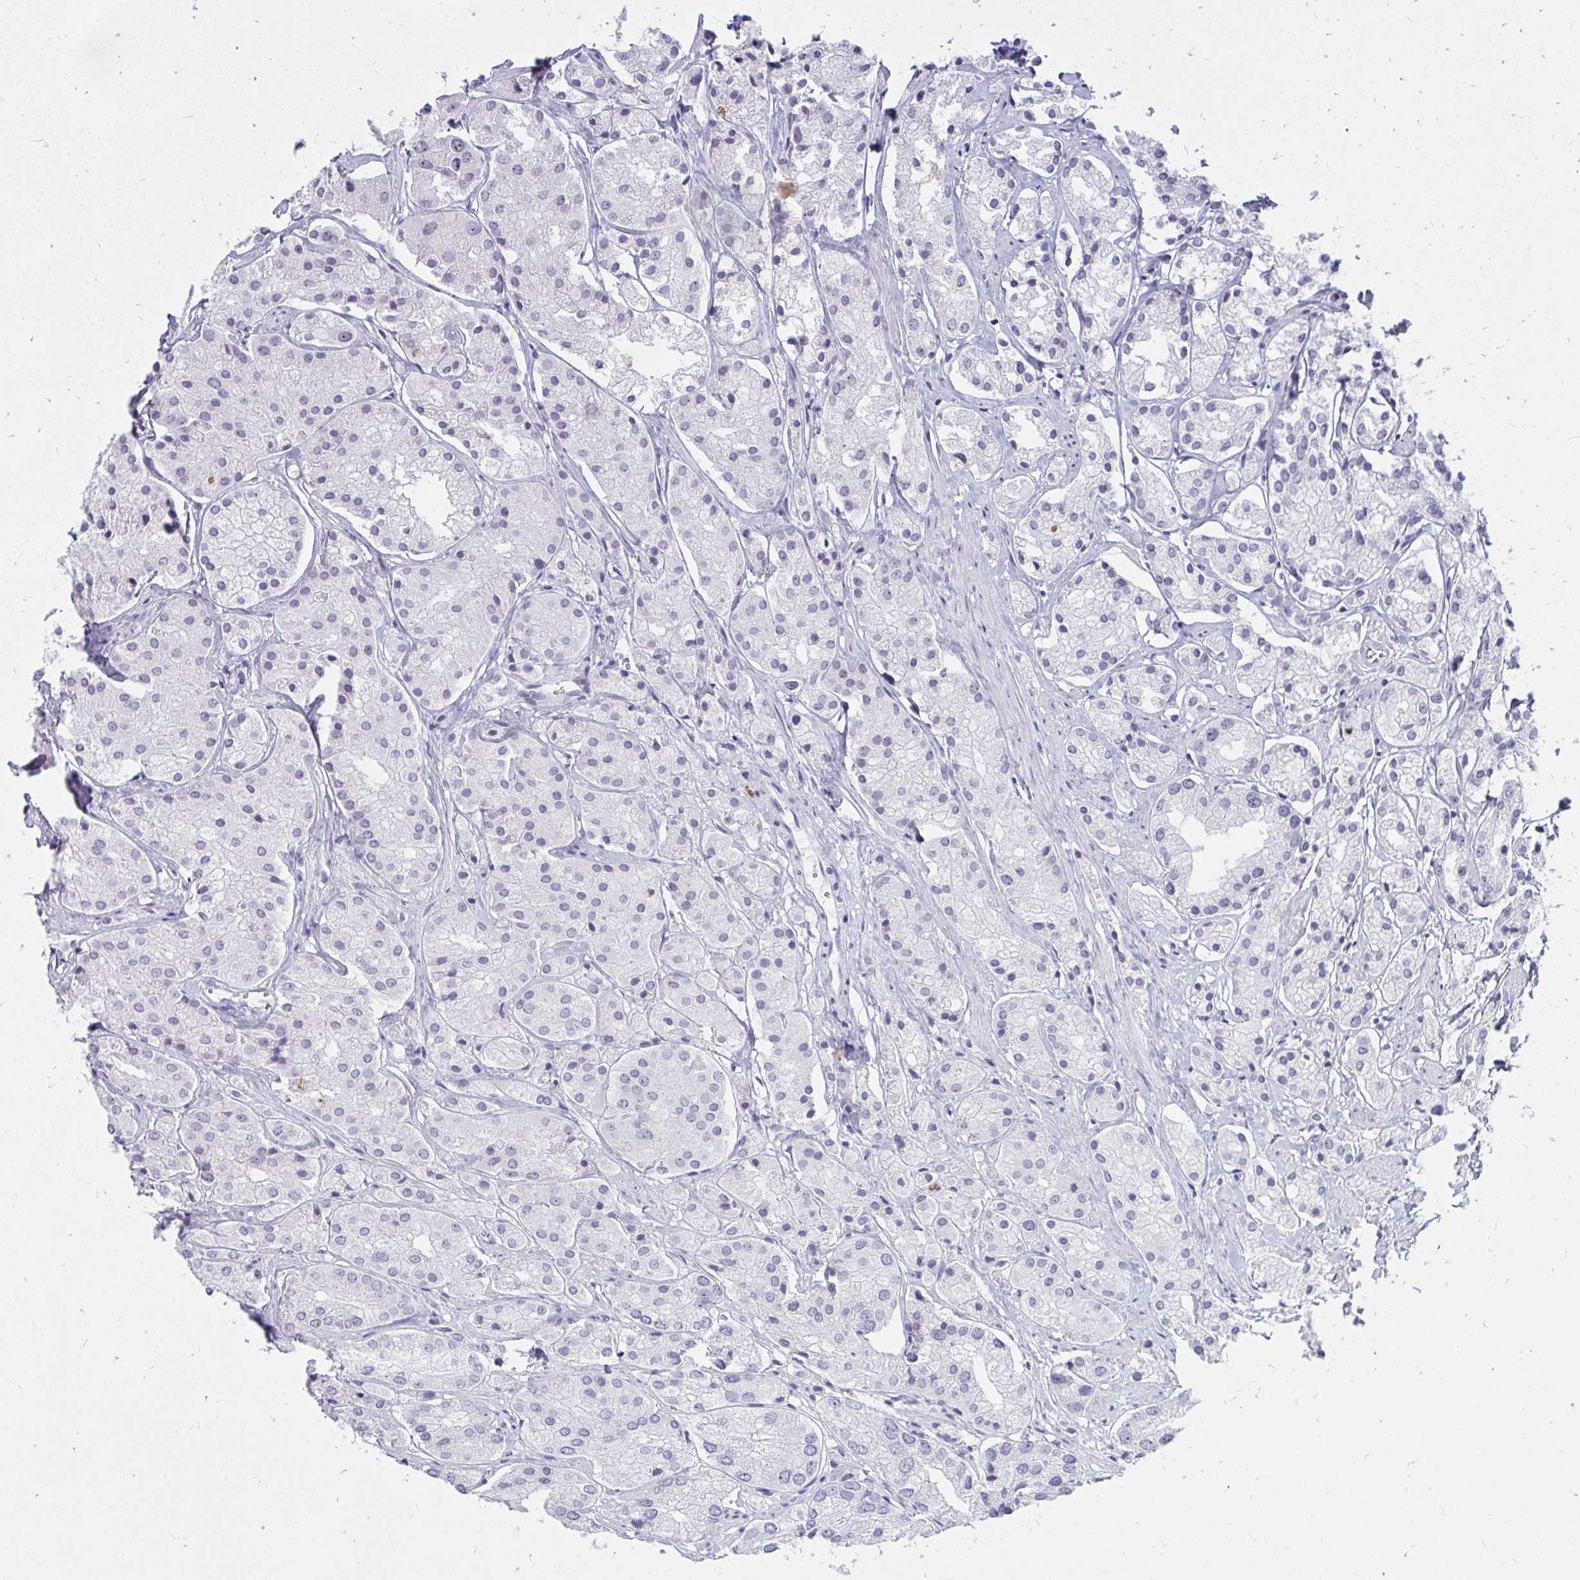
{"staining": {"intensity": "negative", "quantity": "none", "location": "none"}, "tissue": "prostate cancer", "cell_type": "Tumor cells", "image_type": "cancer", "snomed": [{"axis": "morphology", "description": "Adenocarcinoma, Low grade"}, {"axis": "topography", "description": "Prostate"}], "caption": "Protein analysis of prostate cancer (adenocarcinoma (low-grade)) displays no significant positivity in tumor cells. (DAB (3,3'-diaminobenzidine) IHC with hematoxylin counter stain).", "gene": "FAM9A", "patient": {"sex": "male", "age": 69}}